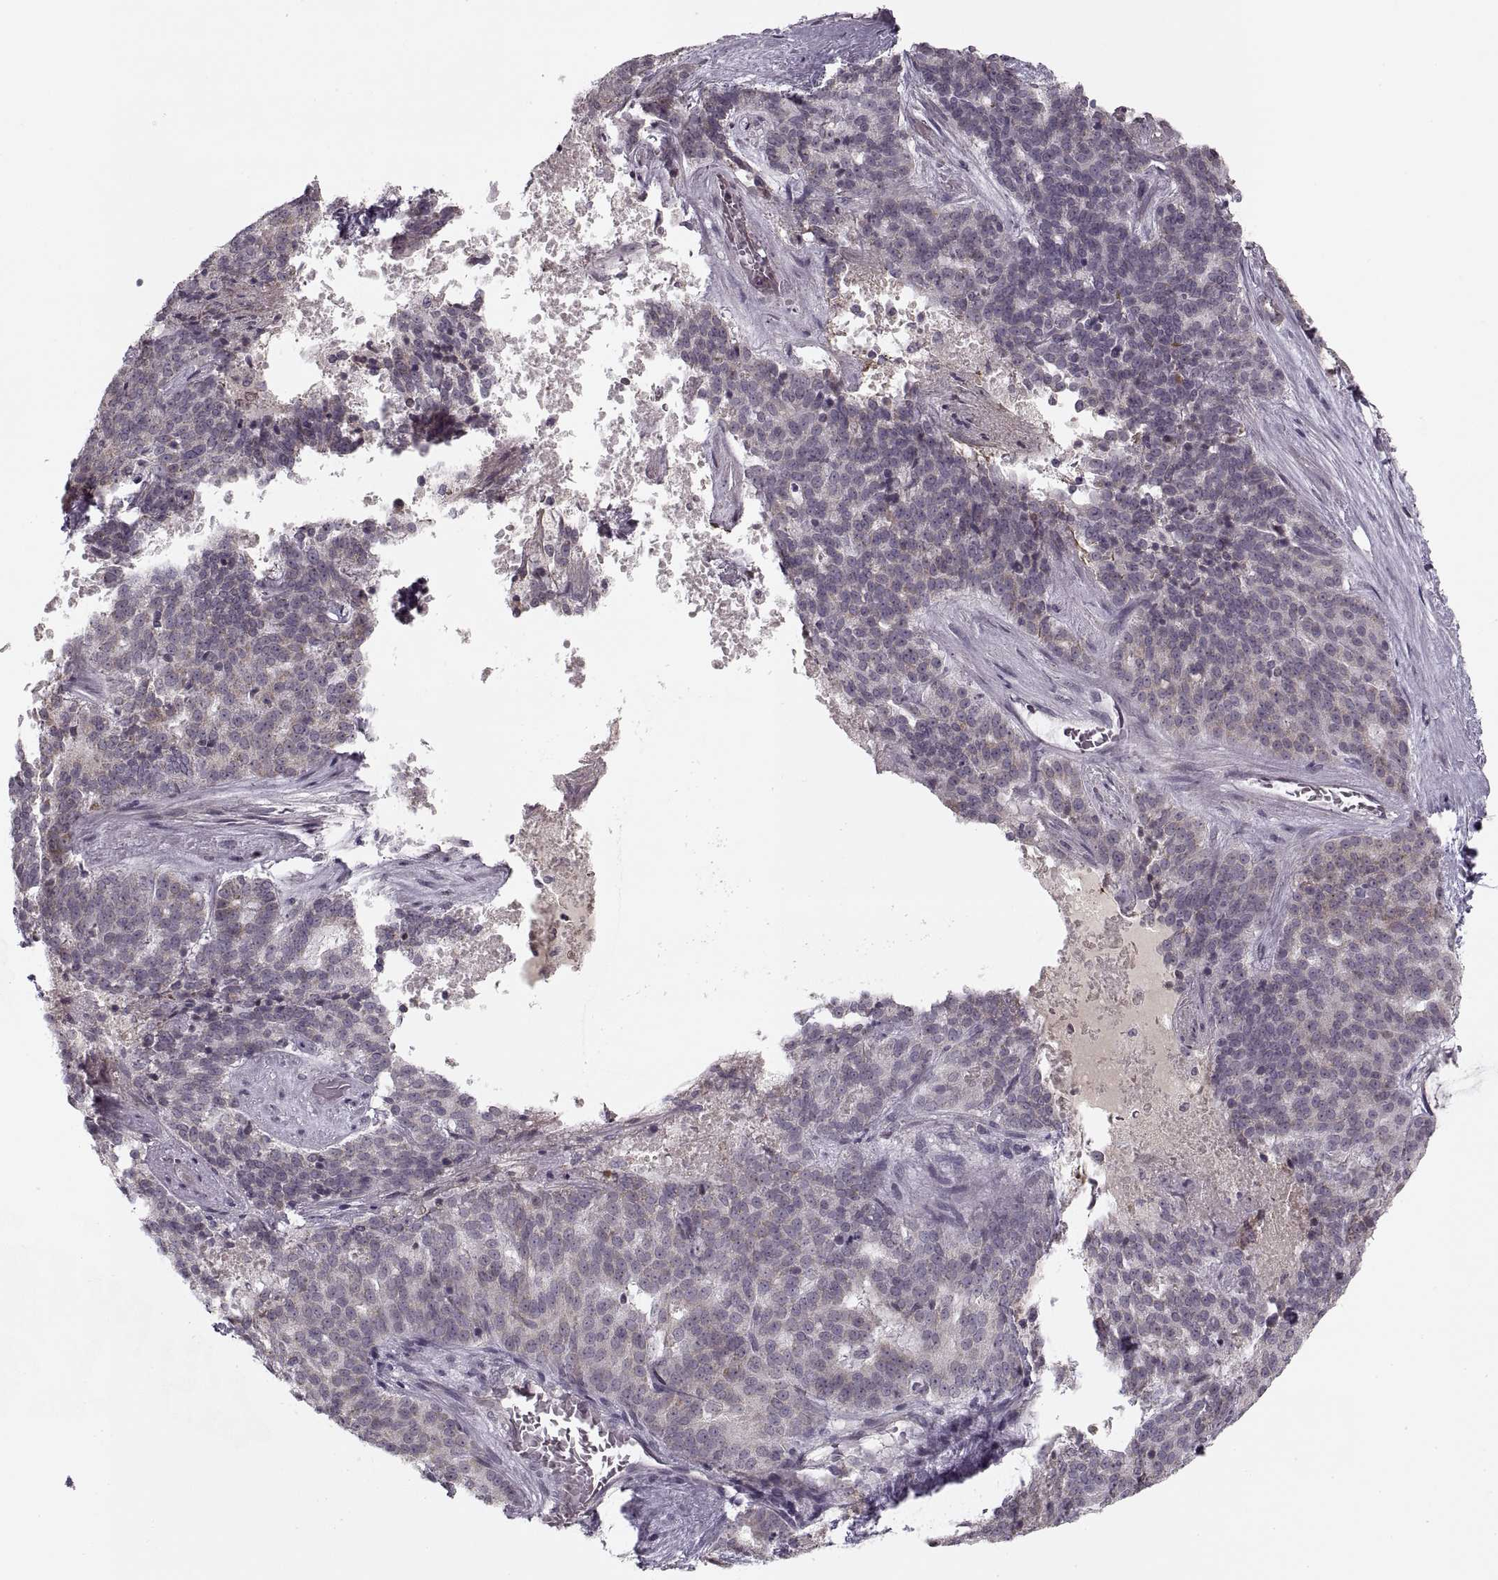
{"staining": {"intensity": "negative", "quantity": "none", "location": "none"}, "tissue": "liver cancer", "cell_type": "Tumor cells", "image_type": "cancer", "snomed": [{"axis": "morphology", "description": "Cholangiocarcinoma"}, {"axis": "topography", "description": "Liver"}], "caption": "There is no significant expression in tumor cells of liver cancer. (DAB (3,3'-diaminobenzidine) IHC with hematoxylin counter stain).", "gene": "ASIC3", "patient": {"sex": "female", "age": 47}}